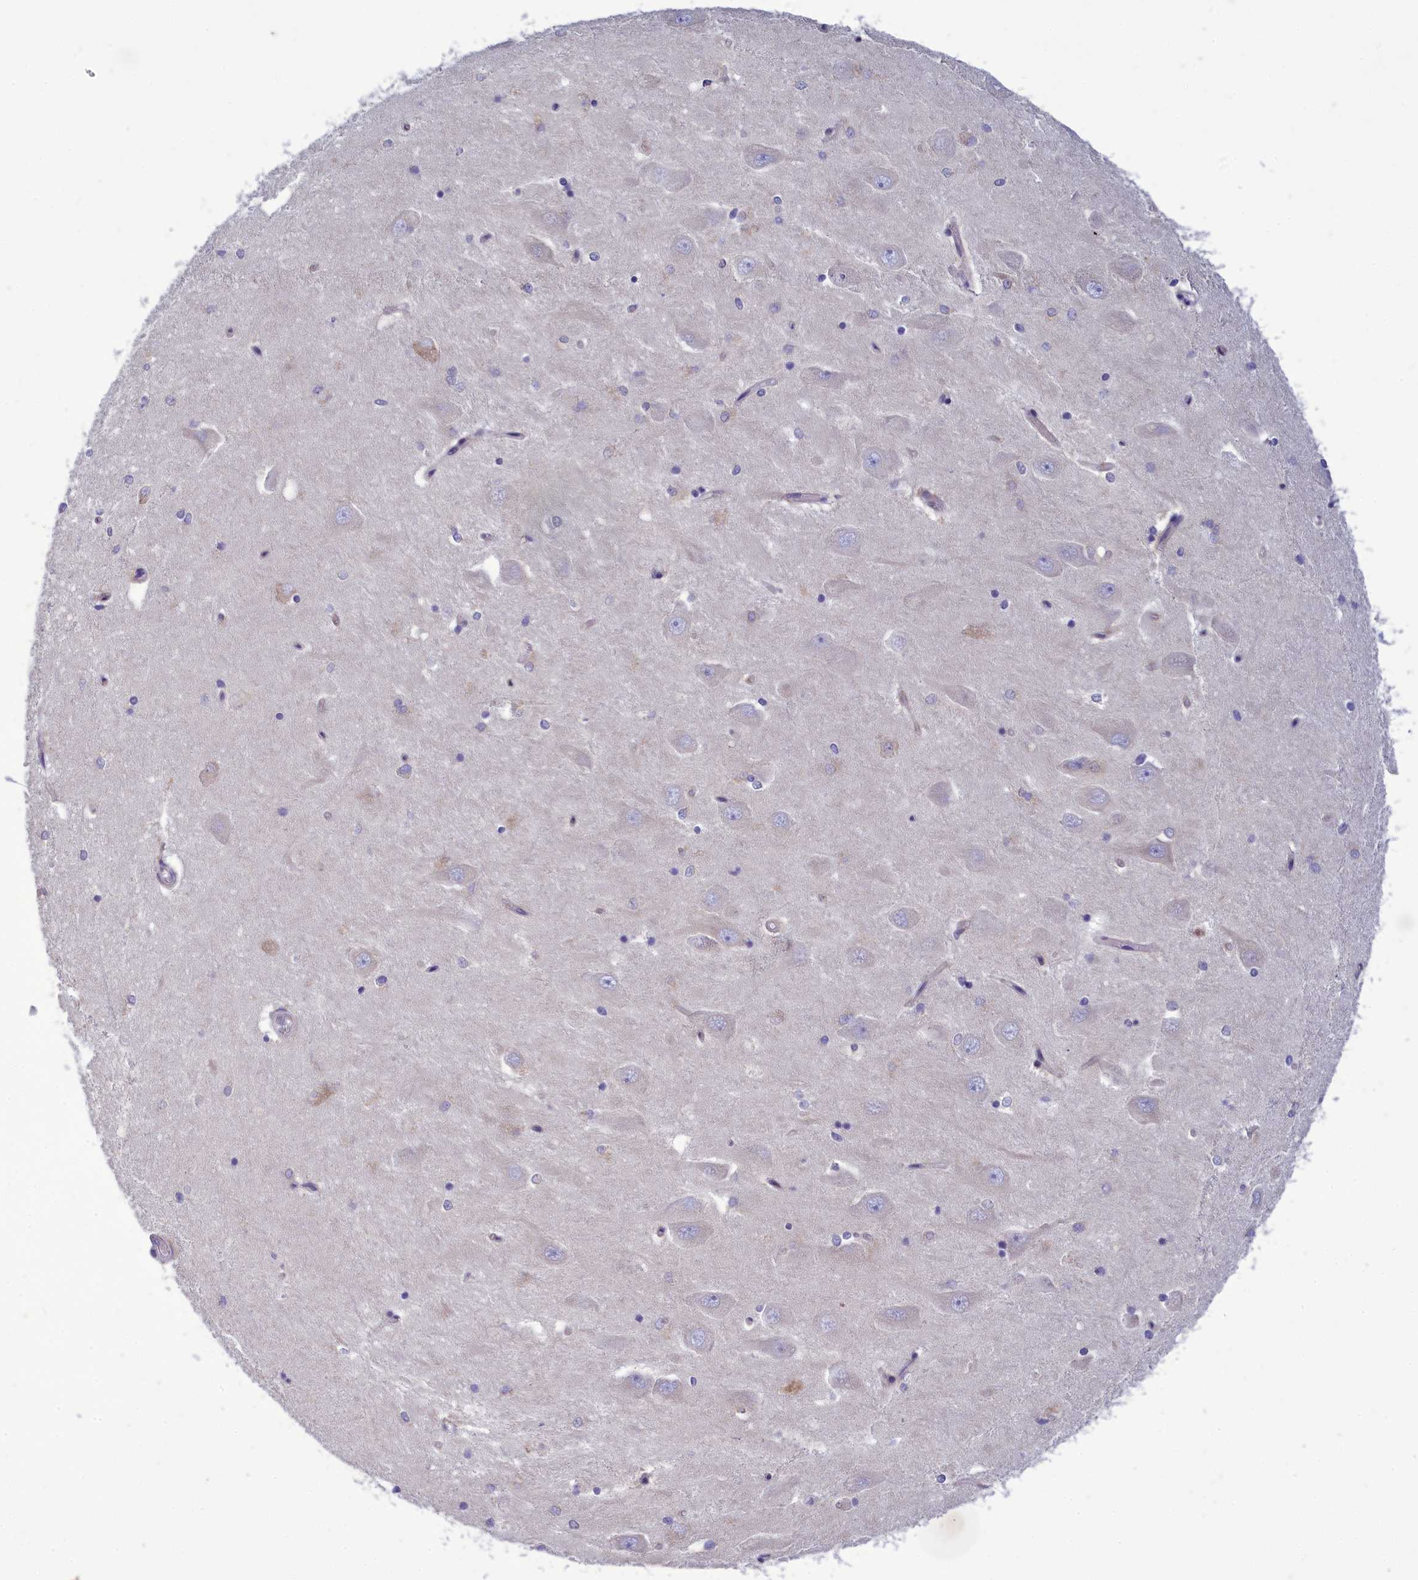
{"staining": {"intensity": "negative", "quantity": "none", "location": "none"}, "tissue": "hippocampus", "cell_type": "Glial cells", "image_type": "normal", "snomed": [{"axis": "morphology", "description": "Normal tissue, NOS"}, {"axis": "topography", "description": "Hippocampus"}], "caption": "This is a micrograph of immunohistochemistry staining of normal hippocampus, which shows no expression in glial cells. The staining is performed using DAB (3,3'-diaminobenzidine) brown chromogen with nuclei counter-stained in using hematoxylin.", "gene": "CENATAC", "patient": {"sex": "male", "age": 45}}